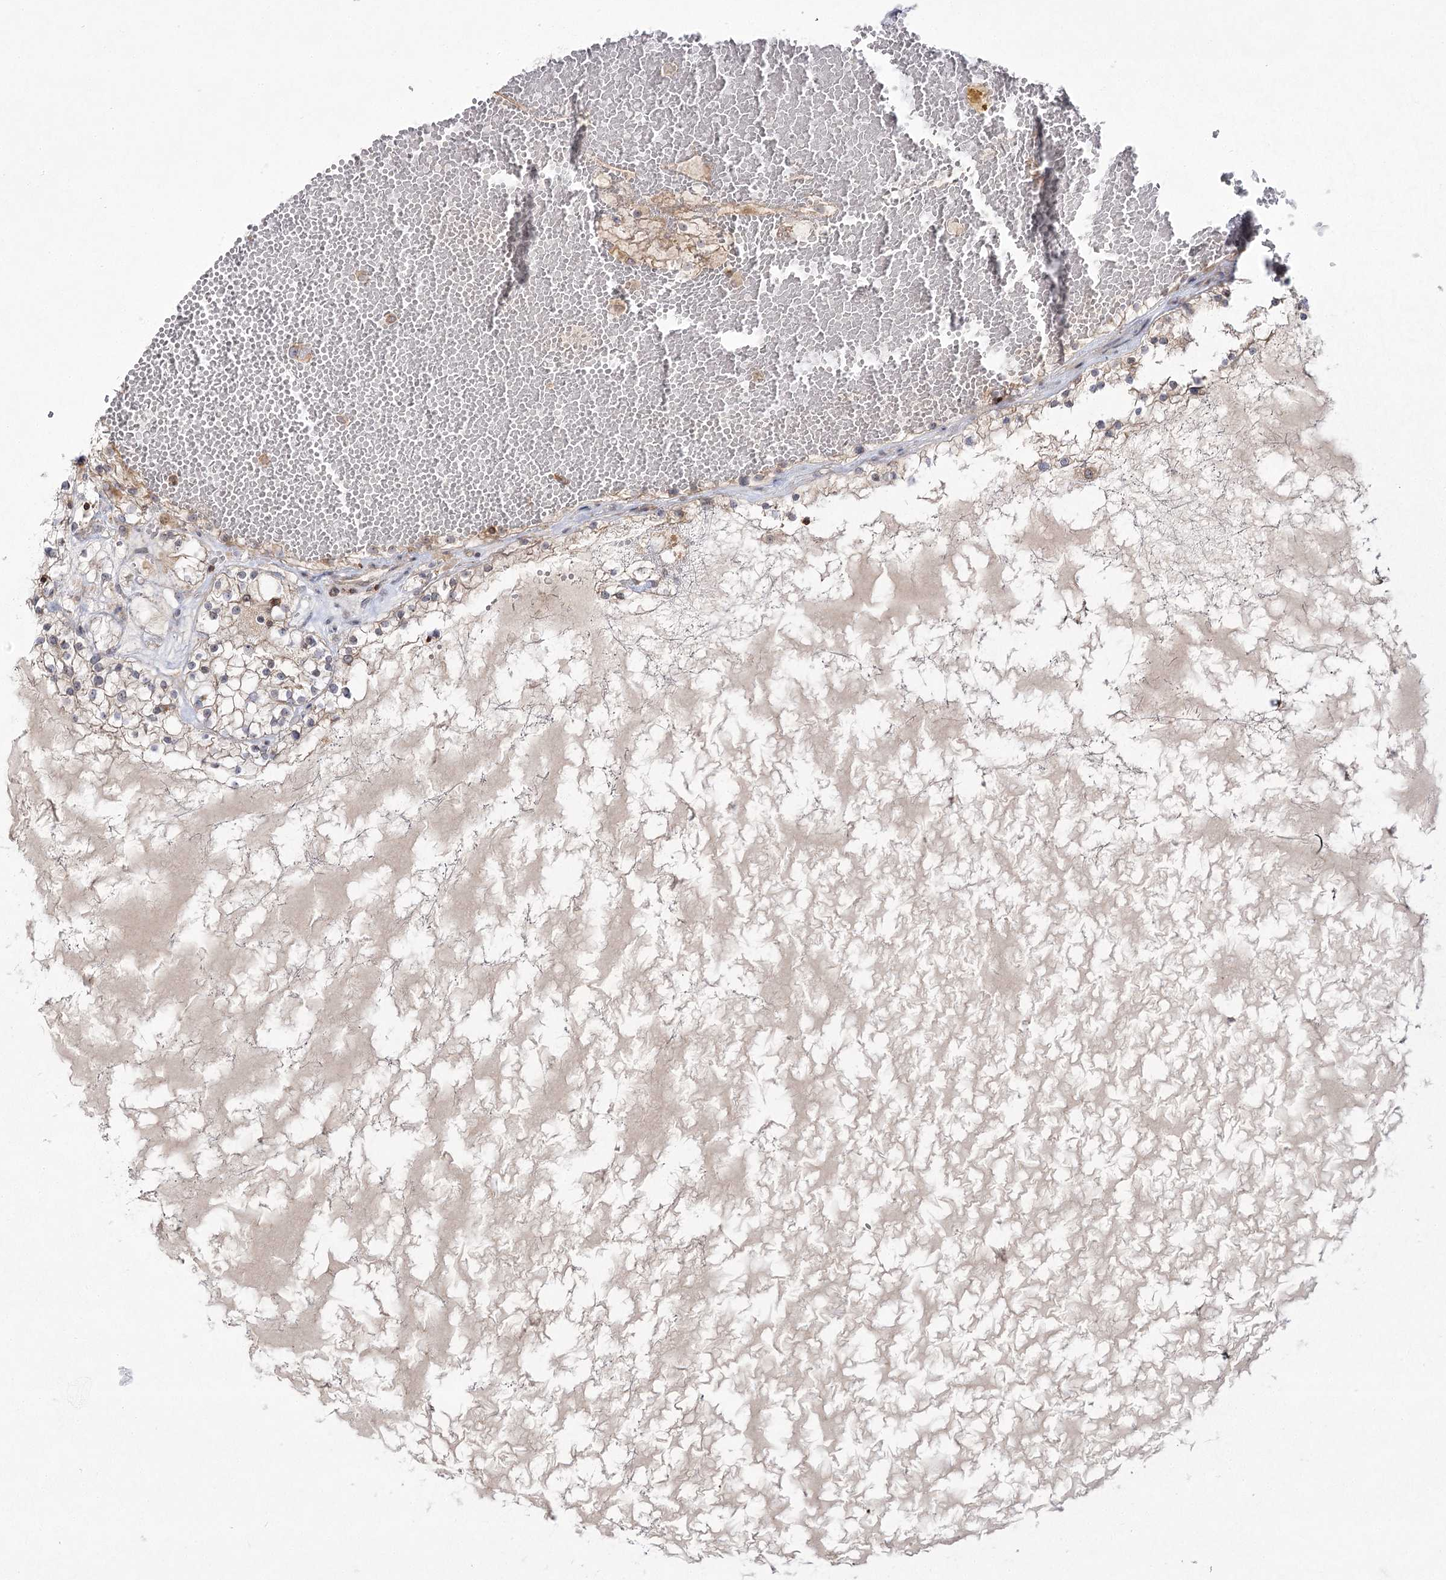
{"staining": {"intensity": "weak", "quantity": "<25%", "location": "cytoplasmic/membranous"}, "tissue": "renal cancer", "cell_type": "Tumor cells", "image_type": "cancer", "snomed": [{"axis": "morphology", "description": "Normal tissue, NOS"}, {"axis": "morphology", "description": "Adenocarcinoma, NOS"}, {"axis": "topography", "description": "Kidney"}], "caption": "Immunohistochemistry (IHC) histopathology image of renal cancer stained for a protein (brown), which exhibits no staining in tumor cells. (DAB (3,3'-diaminobenzidine) IHC visualized using brightfield microscopy, high magnification).", "gene": "SYTL1", "patient": {"sex": "male", "age": 68}}